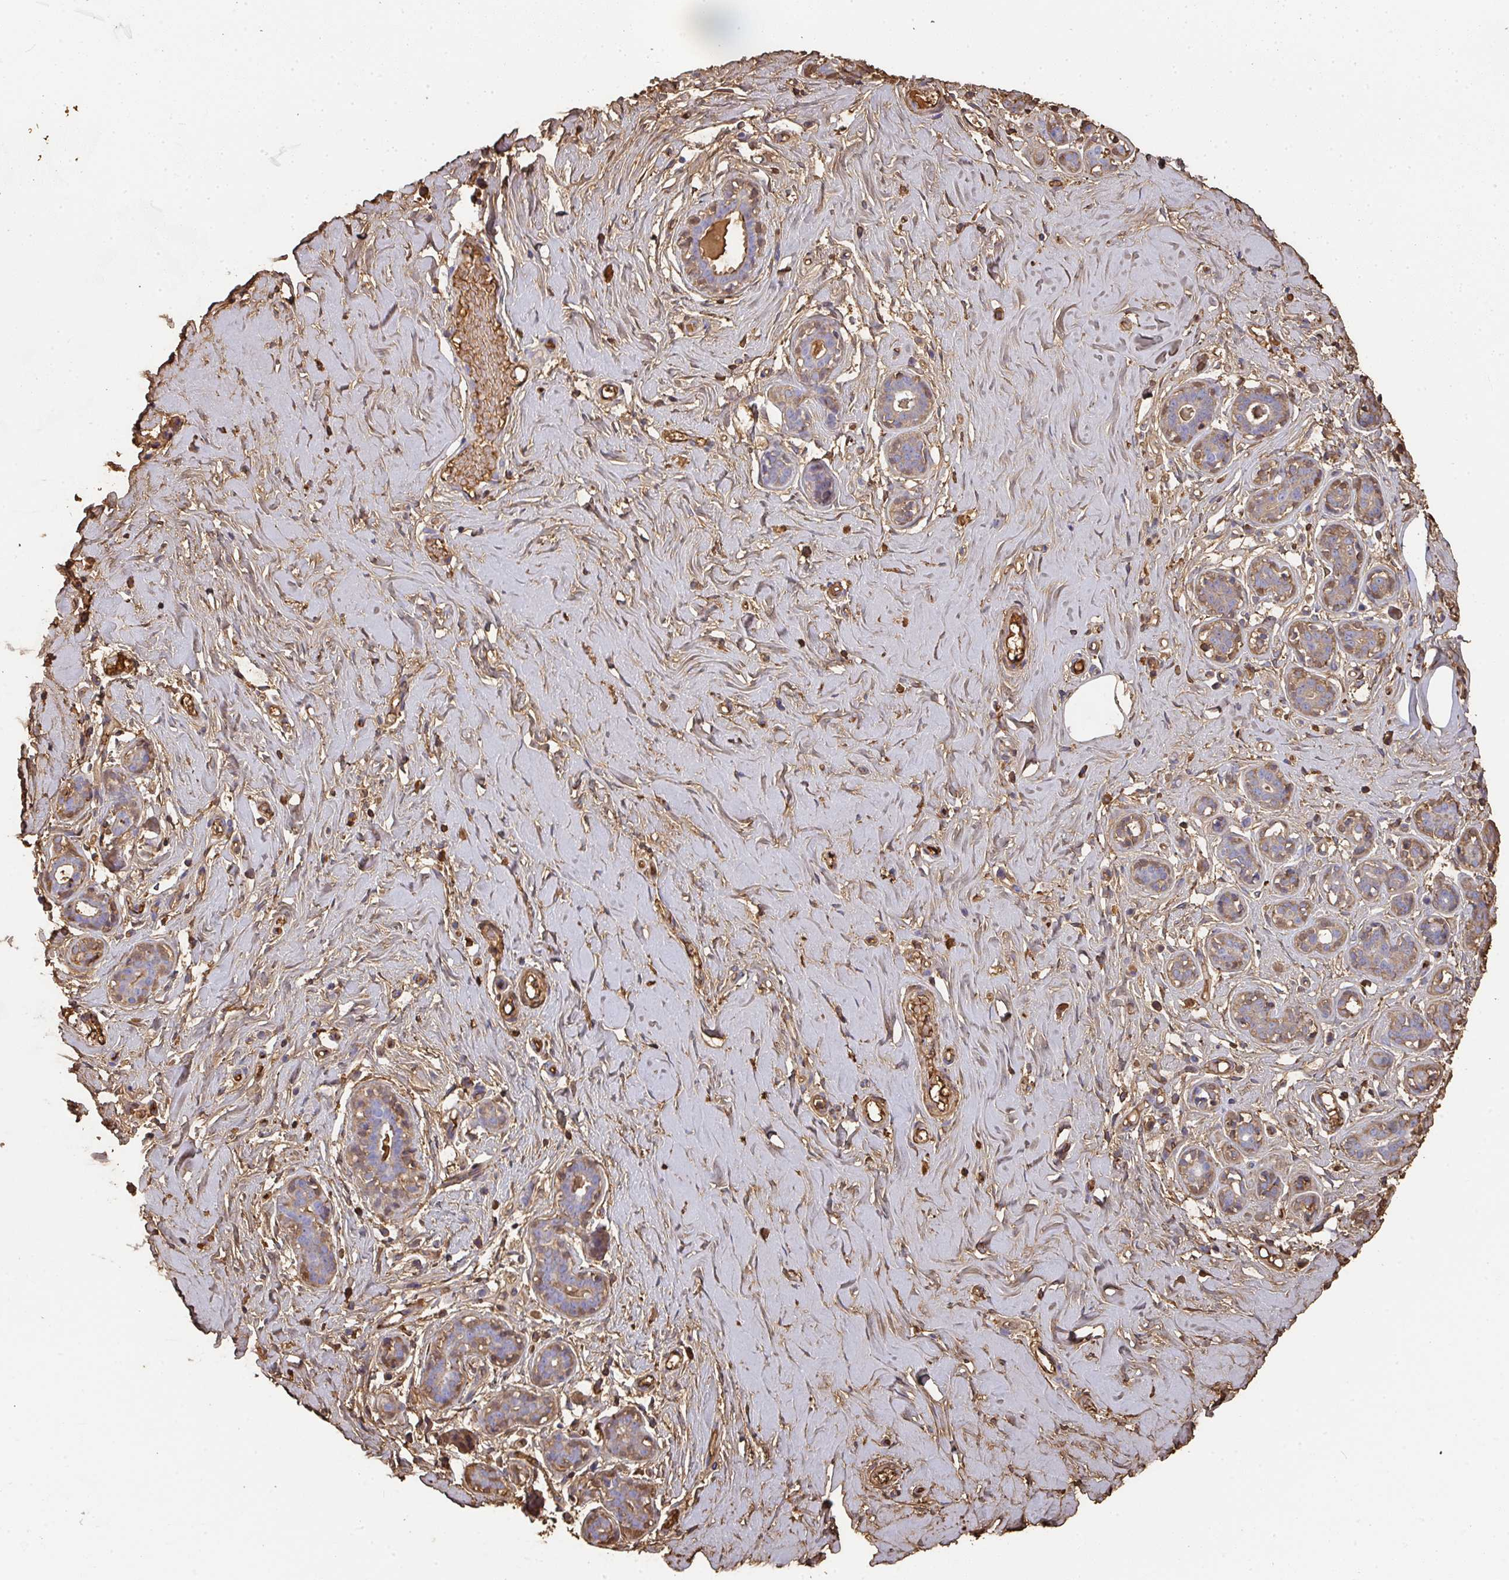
{"staining": {"intensity": "weak", "quantity": ">75%", "location": "cytoplasmic/membranous"}, "tissue": "breast", "cell_type": "Adipocytes", "image_type": "normal", "snomed": [{"axis": "morphology", "description": "Normal tissue, NOS"}, {"axis": "topography", "description": "Breast"}], "caption": "Protein staining by IHC reveals weak cytoplasmic/membranous staining in approximately >75% of adipocytes in unremarkable breast.", "gene": "ALB", "patient": {"sex": "female", "age": 27}}